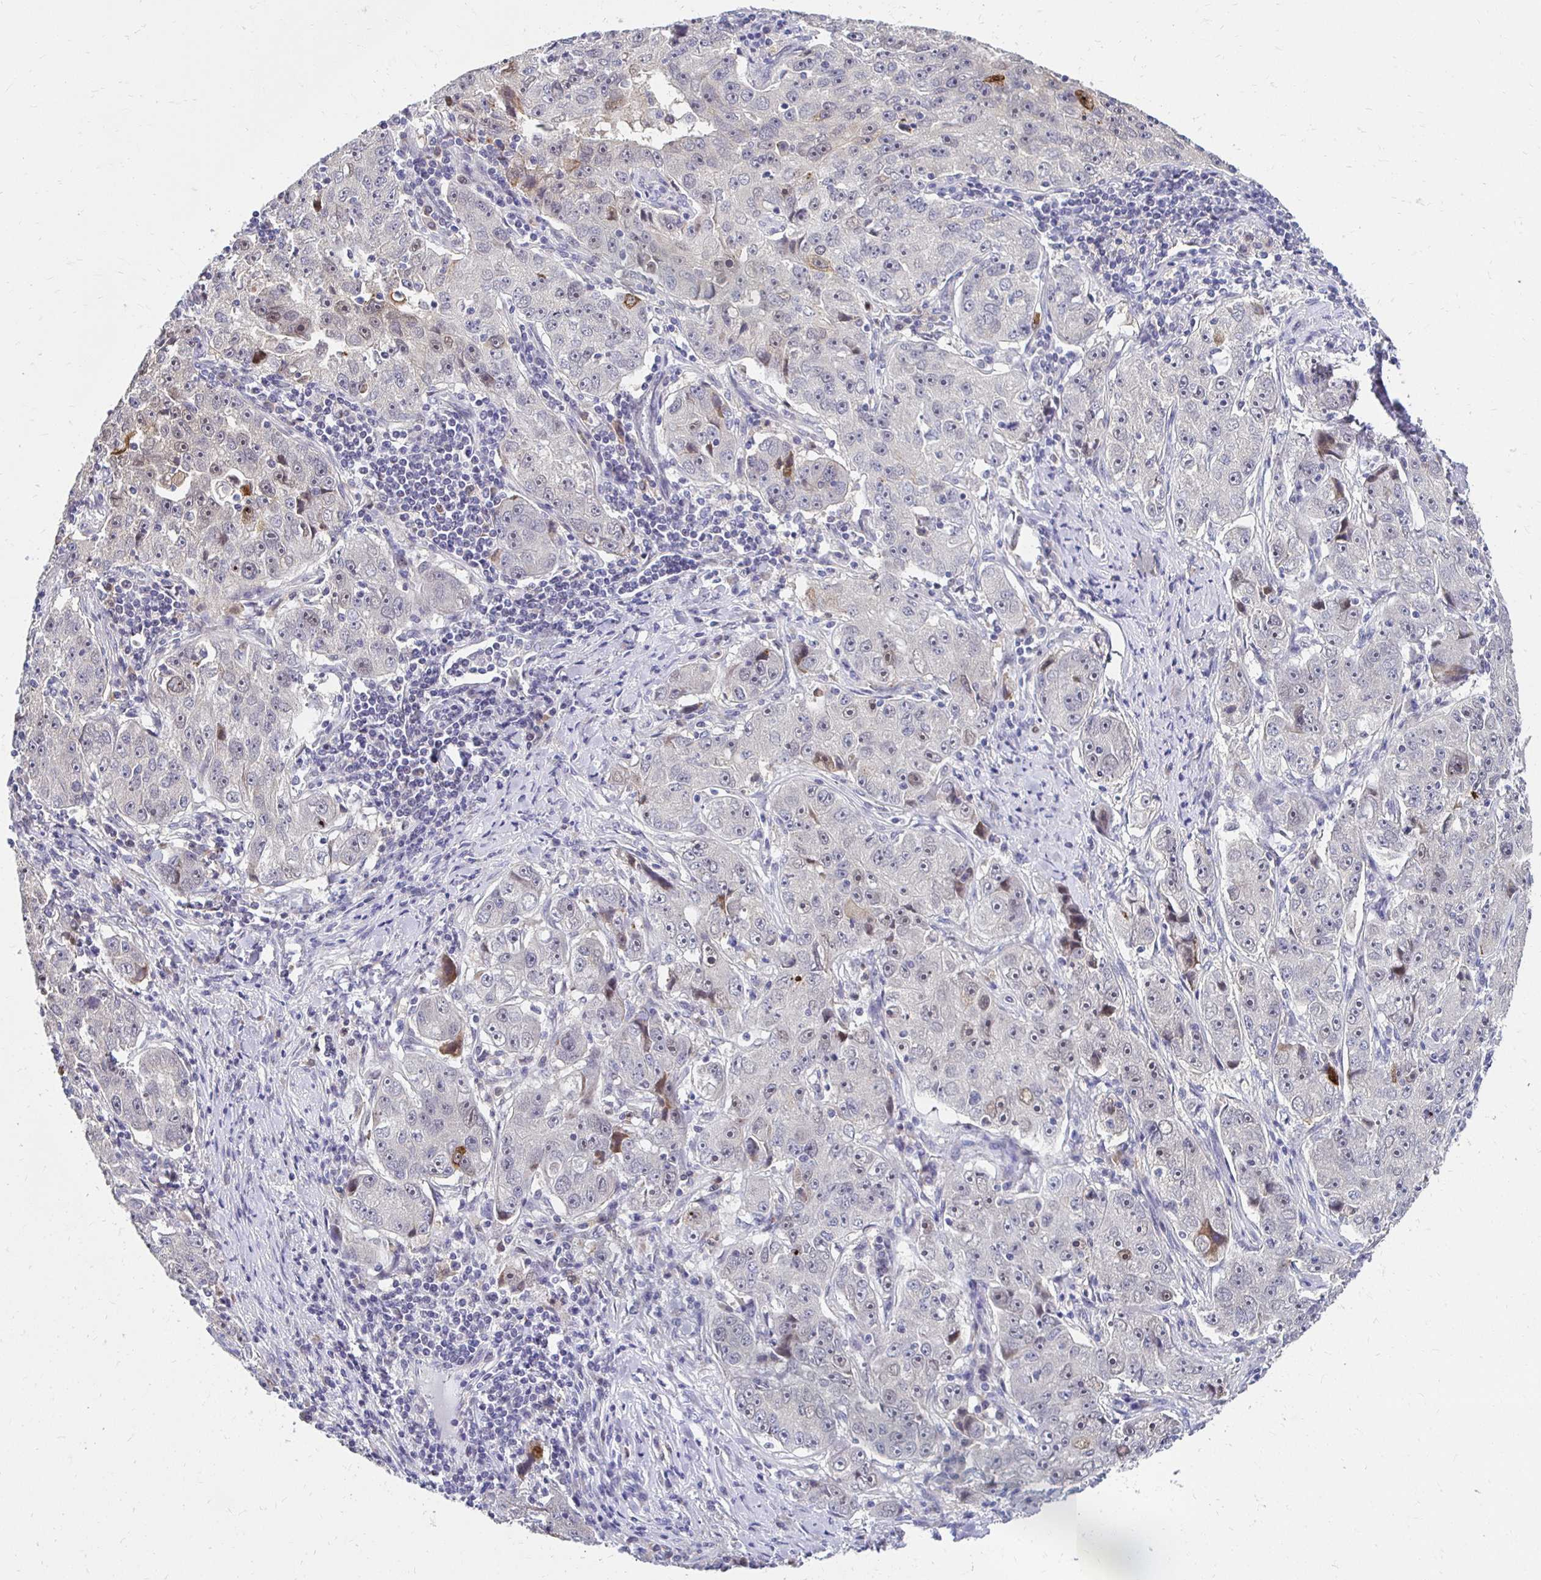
{"staining": {"intensity": "negative", "quantity": "none", "location": "none"}, "tissue": "lung cancer", "cell_type": "Tumor cells", "image_type": "cancer", "snomed": [{"axis": "morphology", "description": "Normal morphology"}, {"axis": "morphology", "description": "Adenocarcinoma, NOS"}, {"axis": "topography", "description": "Lymph node"}, {"axis": "topography", "description": "Lung"}], "caption": "A photomicrograph of human adenocarcinoma (lung) is negative for staining in tumor cells. (DAB (3,3'-diaminobenzidine) immunohistochemistry (IHC) visualized using brightfield microscopy, high magnification).", "gene": "PADI2", "patient": {"sex": "female", "age": 57}}